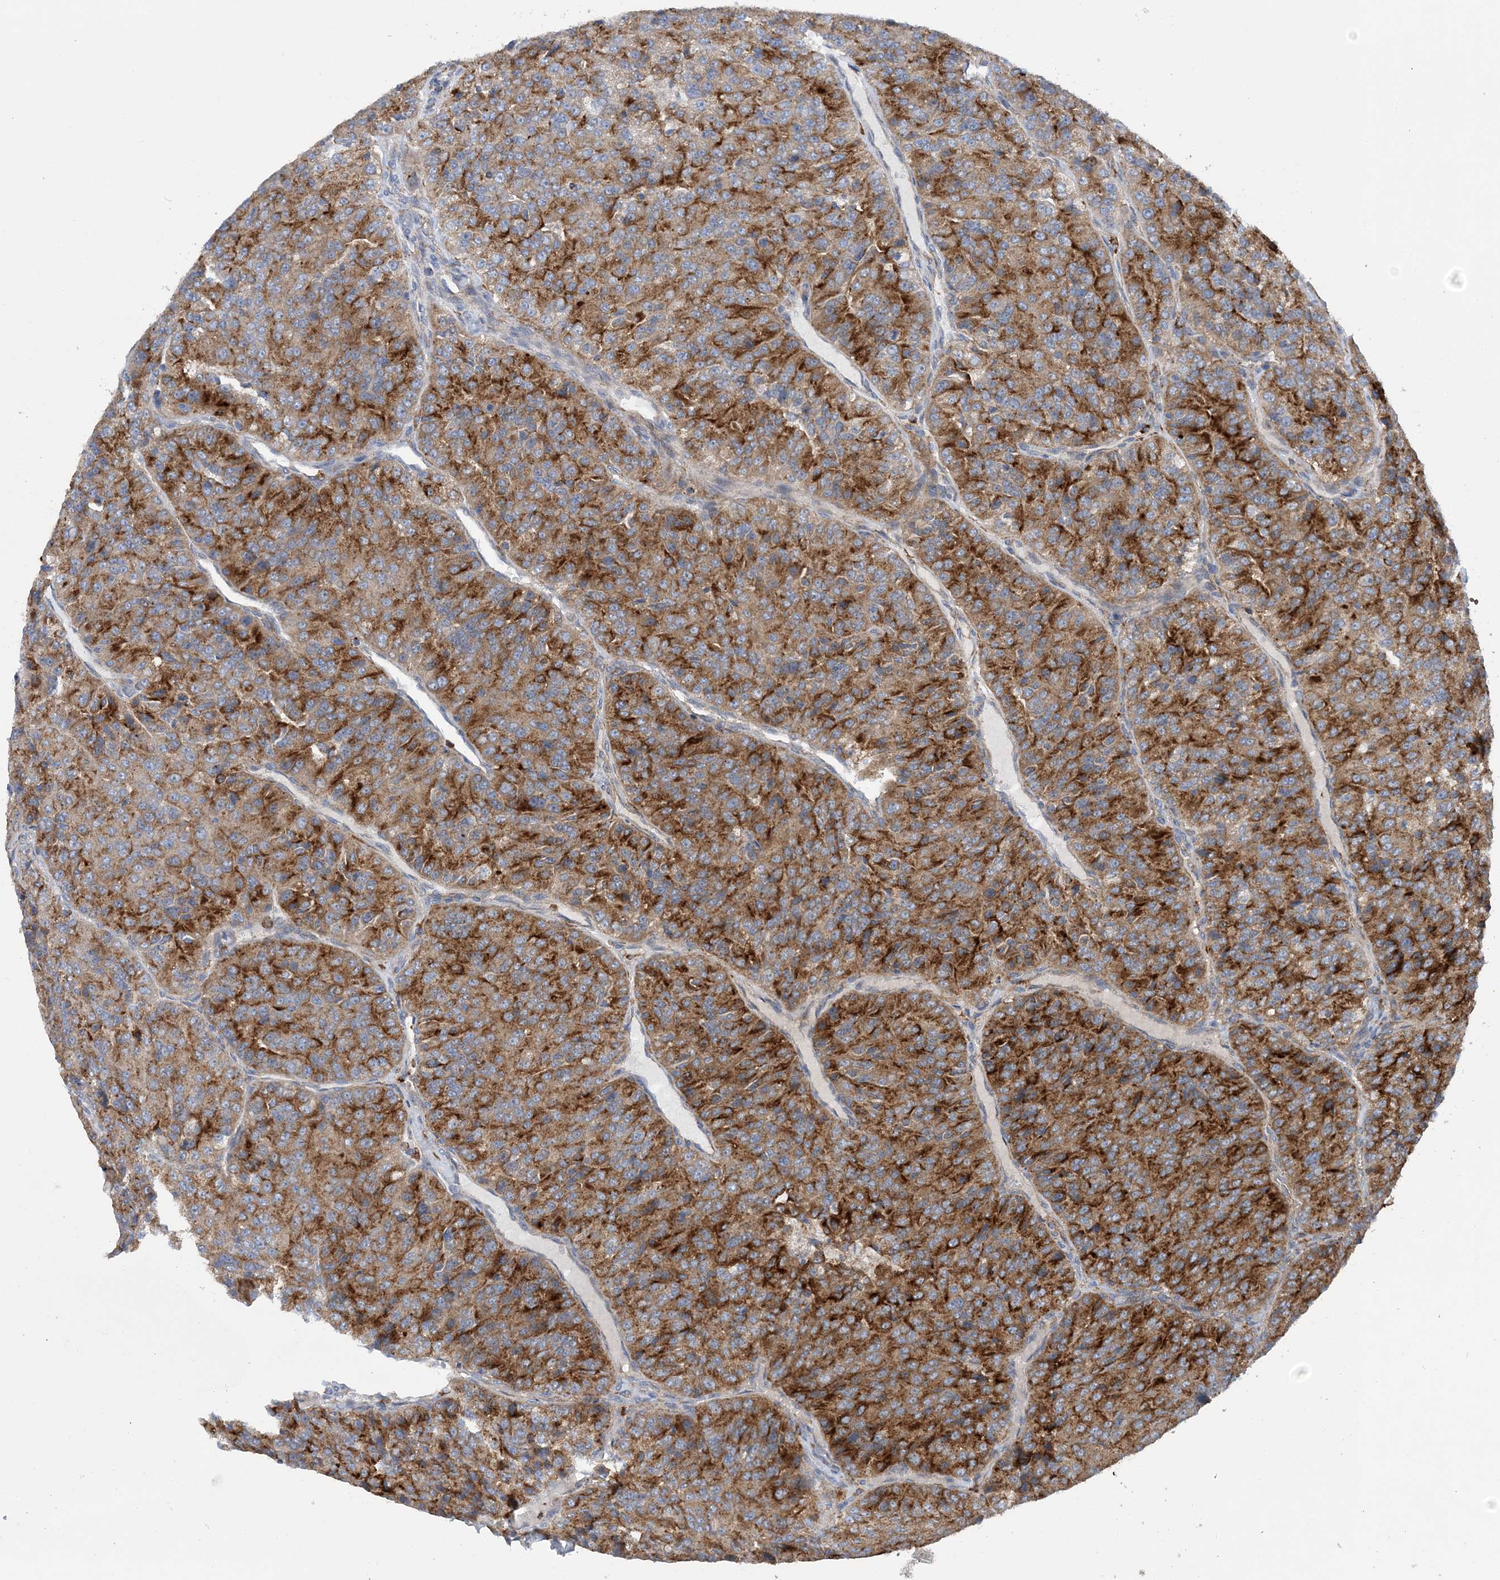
{"staining": {"intensity": "strong", "quantity": ">75%", "location": "cytoplasmic/membranous"}, "tissue": "renal cancer", "cell_type": "Tumor cells", "image_type": "cancer", "snomed": [{"axis": "morphology", "description": "Adenocarcinoma, NOS"}, {"axis": "topography", "description": "Kidney"}], "caption": "Immunohistochemistry image of neoplastic tissue: adenocarcinoma (renal) stained using immunohistochemistry (IHC) exhibits high levels of strong protein expression localized specifically in the cytoplasmic/membranous of tumor cells, appearing as a cytoplasmic/membranous brown color.", "gene": "PTTG1IP", "patient": {"sex": "female", "age": 63}}